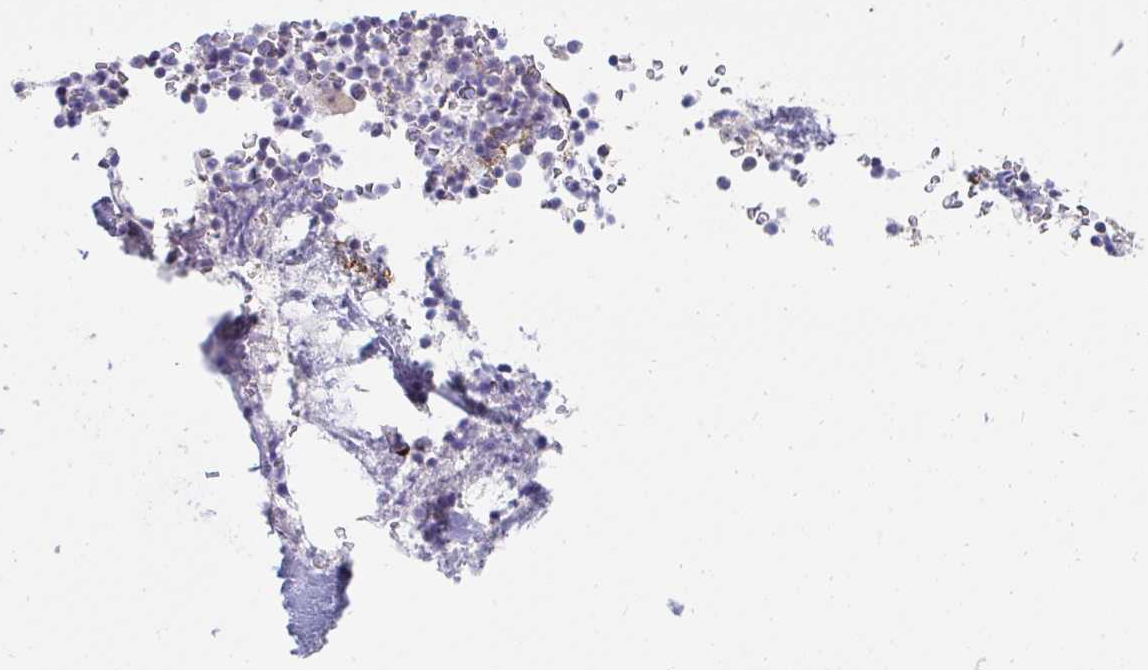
{"staining": {"intensity": "negative", "quantity": "none", "location": "none"}, "tissue": "bone marrow", "cell_type": "Hematopoietic cells", "image_type": "normal", "snomed": [{"axis": "morphology", "description": "Normal tissue, NOS"}, {"axis": "topography", "description": "Bone marrow"}], "caption": "High magnification brightfield microscopy of normal bone marrow stained with DAB (brown) and counterstained with hematoxylin (blue): hematopoietic cells show no significant positivity.", "gene": "PC", "patient": {"sex": "female", "age": 42}}